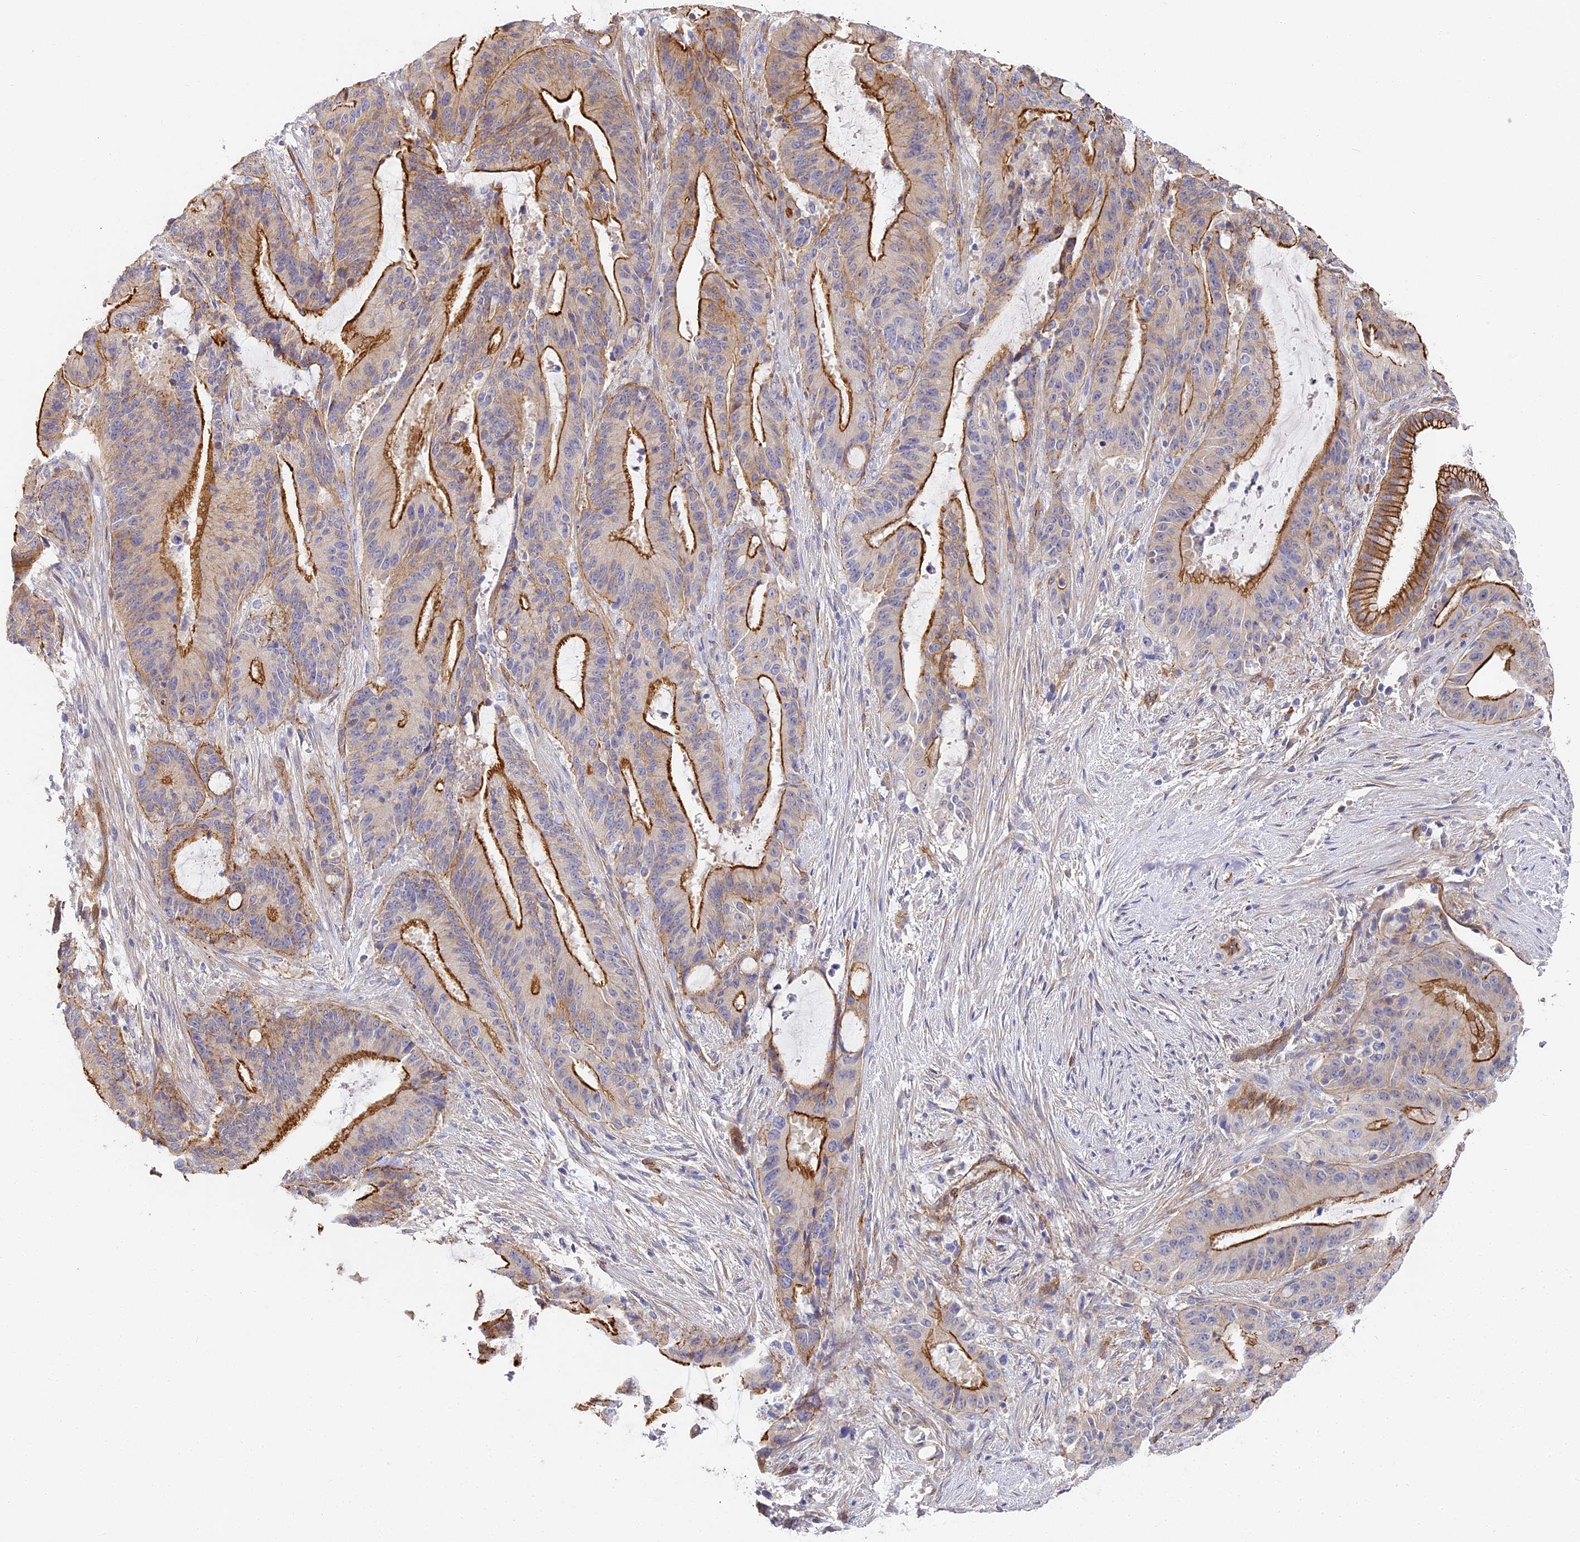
{"staining": {"intensity": "strong", "quantity": "25%-75%", "location": "cytoplasmic/membranous"}, "tissue": "liver cancer", "cell_type": "Tumor cells", "image_type": "cancer", "snomed": [{"axis": "morphology", "description": "Normal tissue, NOS"}, {"axis": "morphology", "description": "Cholangiocarcinoma"}, {"axis": "topography", "description": "Liver"}, {"axis": "topography", "description": "Peripheral nerve tissue"}], "caption": "Liver cancer stained with DAB (3,3'-diaminobenzidine) immunohistochemistry (IHC) shows high levels of strong cytoplasmic/membranous positivity in about 25%-75% of tumor cells.", "gene": "CCDC30", "patient": {"sex": "female", "age": 73}}